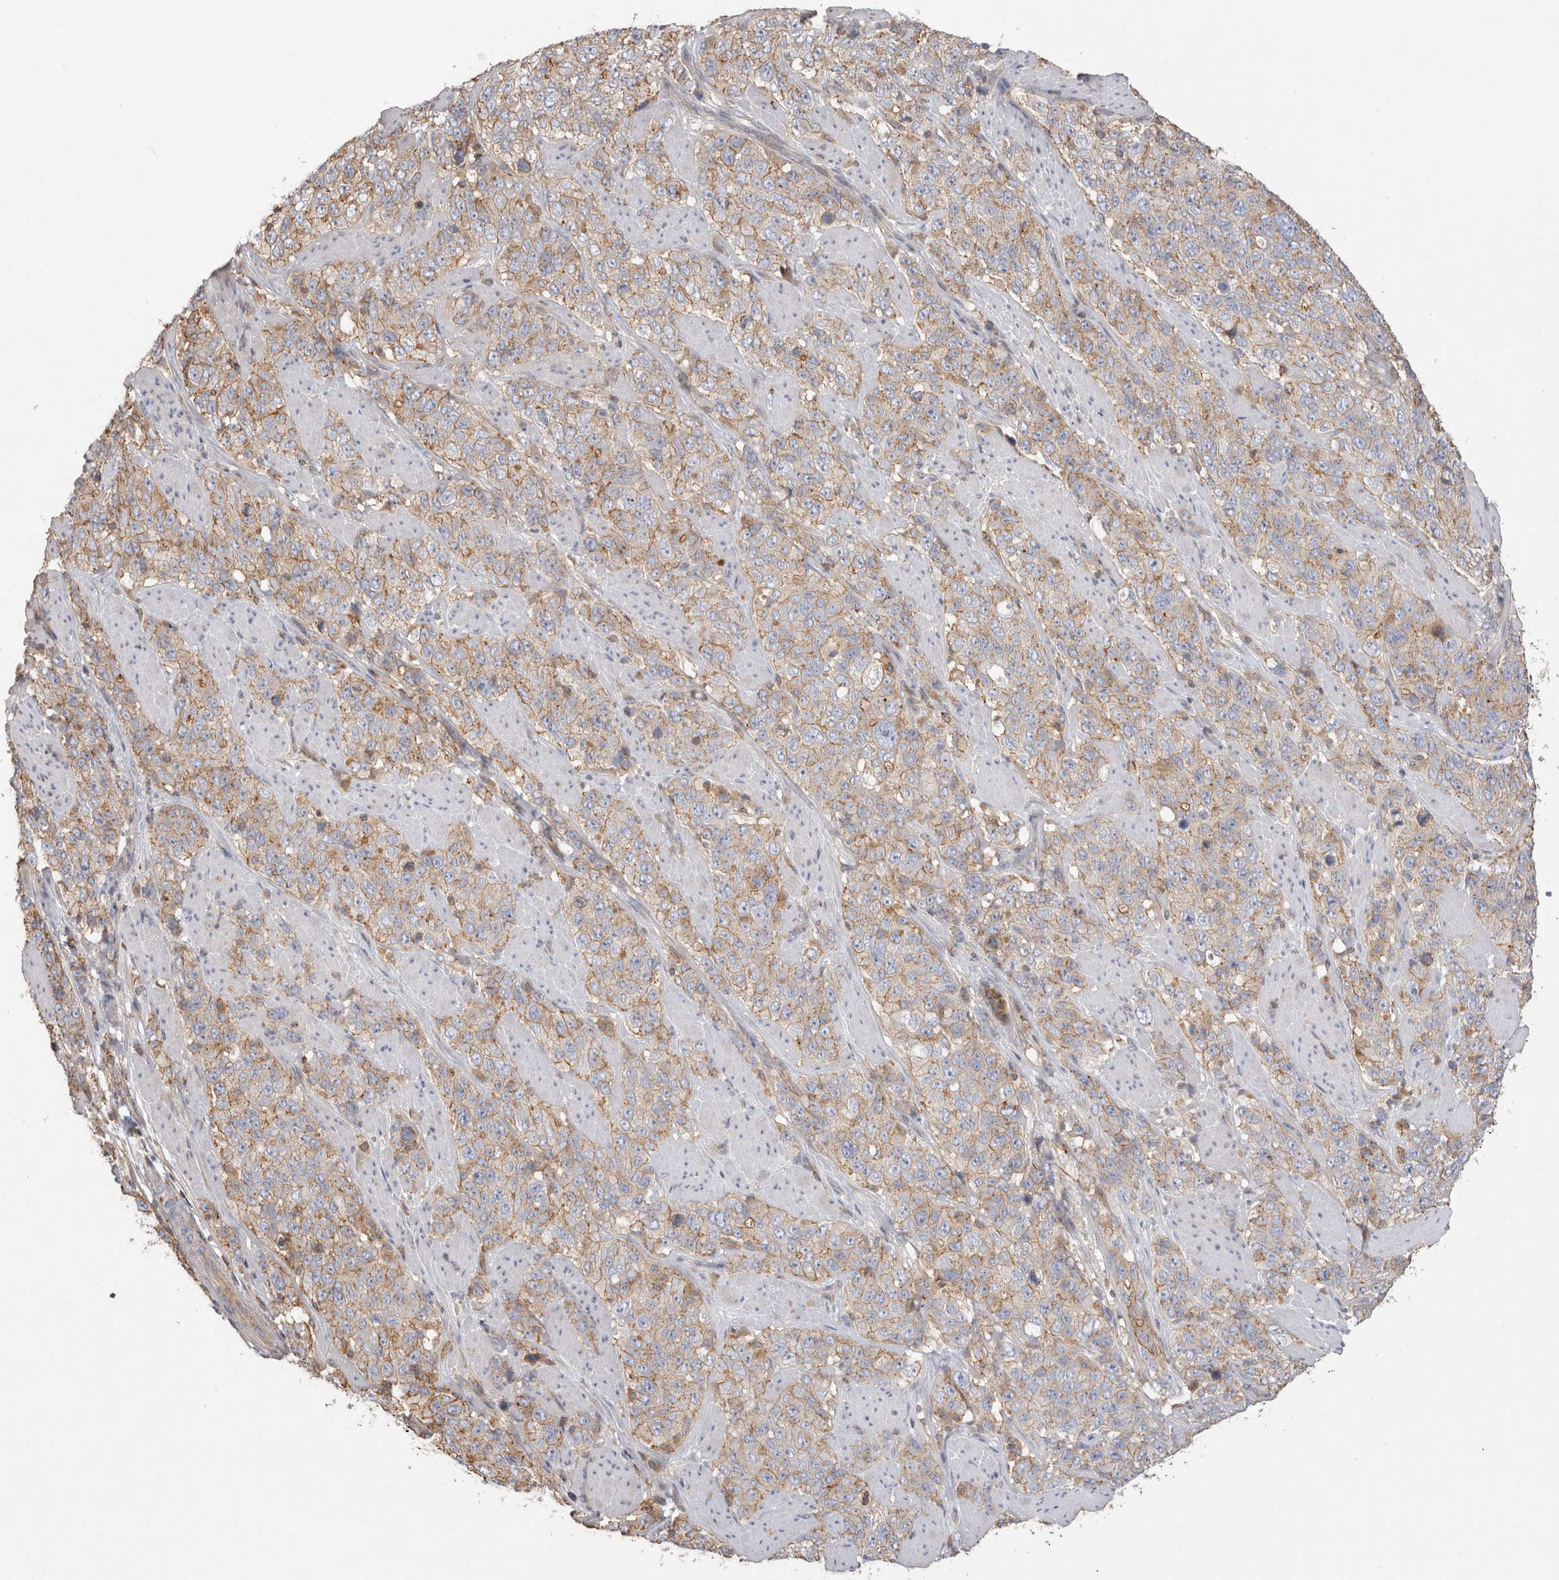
{"staining": {"intensity": "weak", "quantity": ">75%", "location": "cytoplasmic/membranous"}, "tissue": "stomach cancer", "cell_type": "Tumor cells", "image_type": "cancer", "snomed": [{"axis": "morphology", "description": "Adenocarcinoma, NOS"}, {"axis": "topography", "description": "Stomach"}], "caption": "This is a photomicrograph of IHC staining of adenocarcinoma (stomach), which shows weak expression in the cytoplasmic/membranous of tumor cells.", "gene": "CHMP6", "patient": {"sex": "male", "age": 48}}